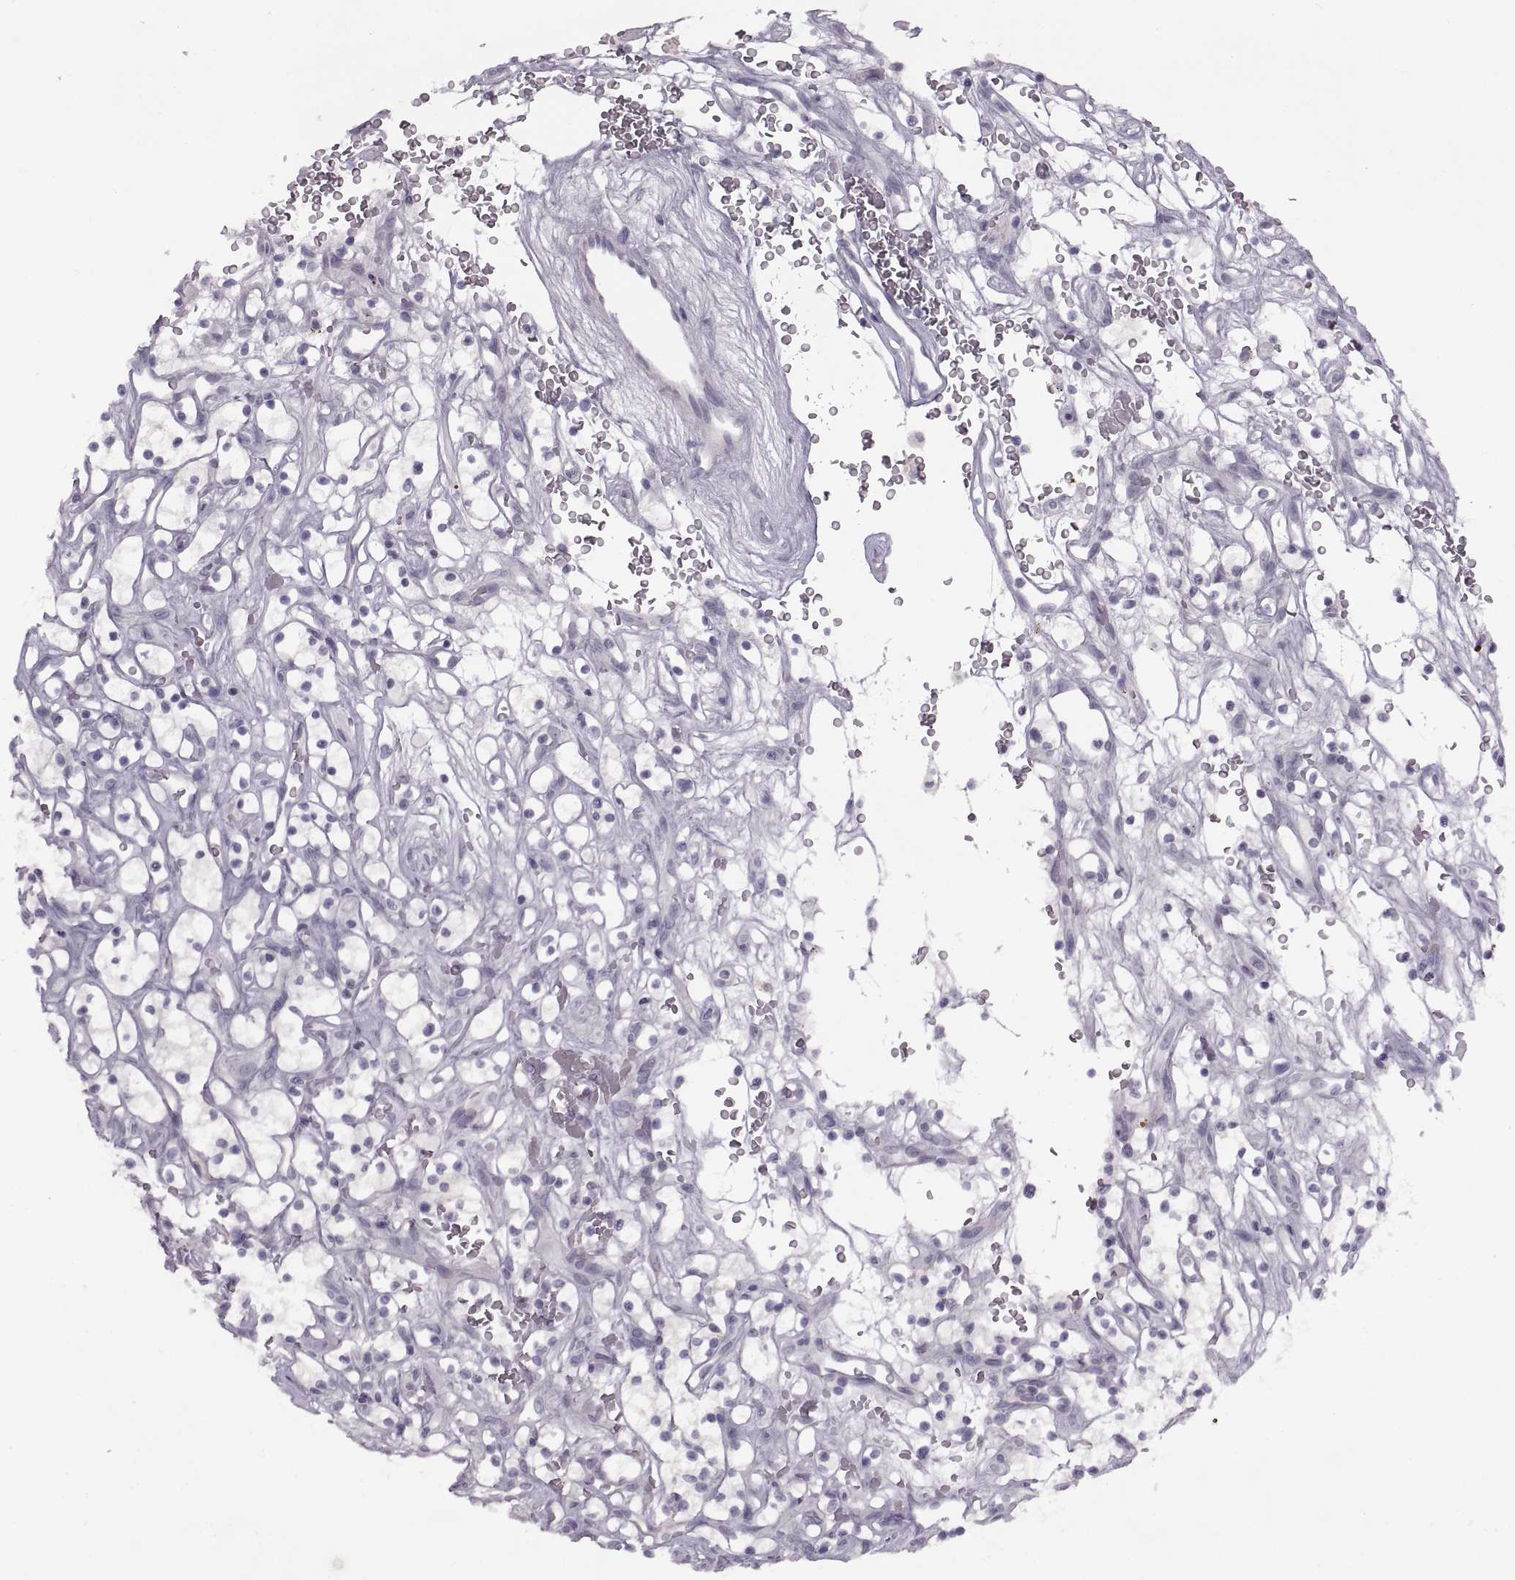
{"staining": {"intensity": "negative", "quantity": "none", "location": "none"}, "tissue": "renal cancer", "cell_type": "Tumor cells", "image_type": "cancer", "snomed": [{"axis": "morphology", "description": "Adenocarcinoma, NOS"}, {"axis": "topography", "description": "Kidney"}], "caption": "Immunohistochemical staining of human renal adenocarcinoma shows no significant positivity in tumor cells. (Stains: DAB (3,3'-diaminobenzidine) immunohistochemistry with hematoxylin counter stain, Microscopy: brightfield microscopy at high magnification).", "gene": "RSPH6A", "patient": {"sex": "female", "age": 64}}